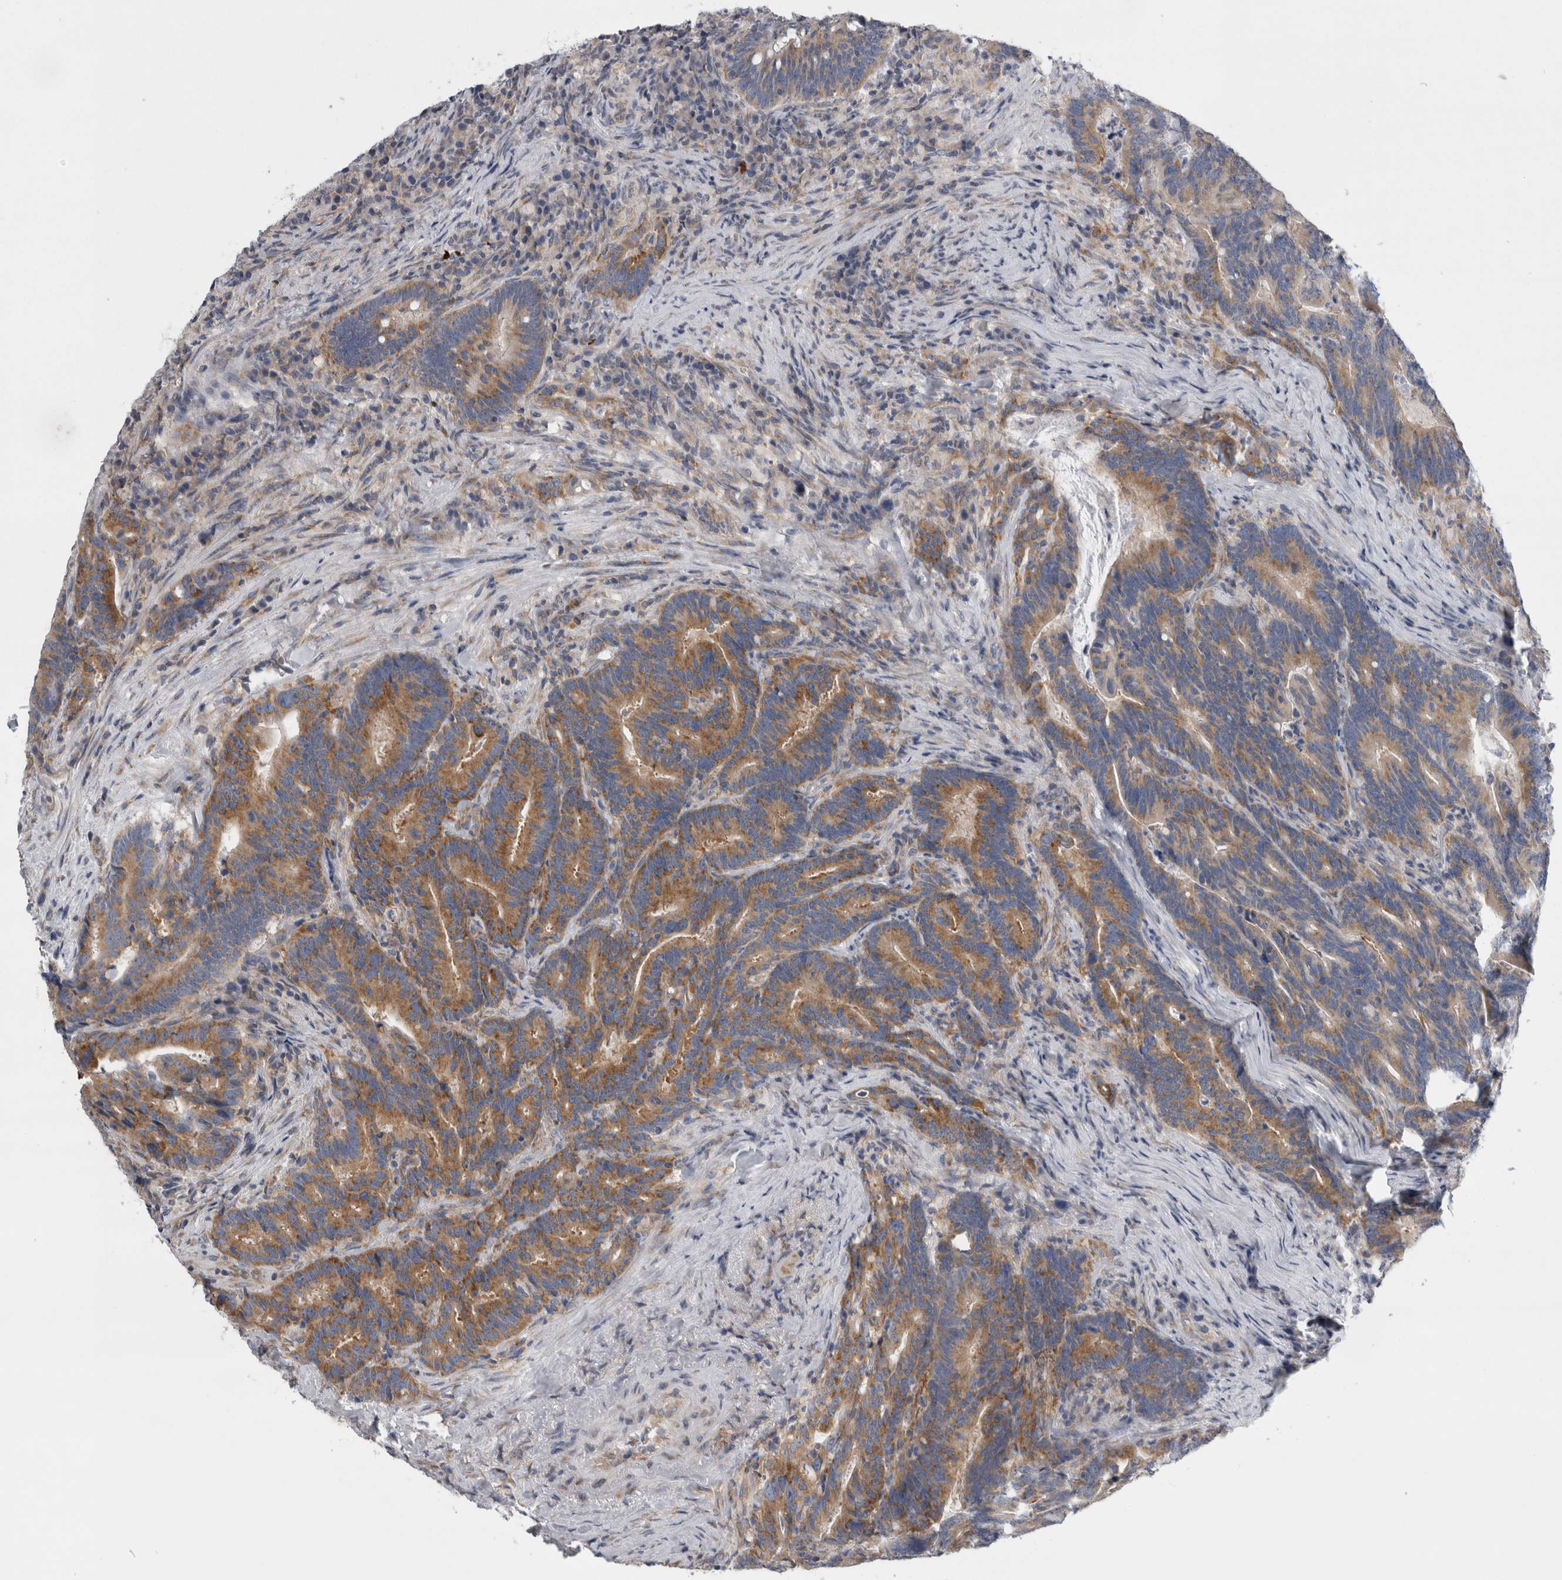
{"staining": {"intensity": "moderate", "quantity": ">75%", "location": "cytoplasmic/membranous"}, "tissue": "colorectal cancer", "cell_type": "Tumor cells", "image_type": "cancer", "snomed": [{"axis": "morphology", "description": "Adenocarcinoma, NOS"}, {"axis": "topography", "description": "Colon"}], "caption": "Human adenocarcinoma (colorectal) stained with a brown dye exhibits moderate cytoplasmic/membranous positive staining in approximately >75% of tumor cells.", "gene": "PRRC2C", "patient": {"sex": "female", "age": 66}}